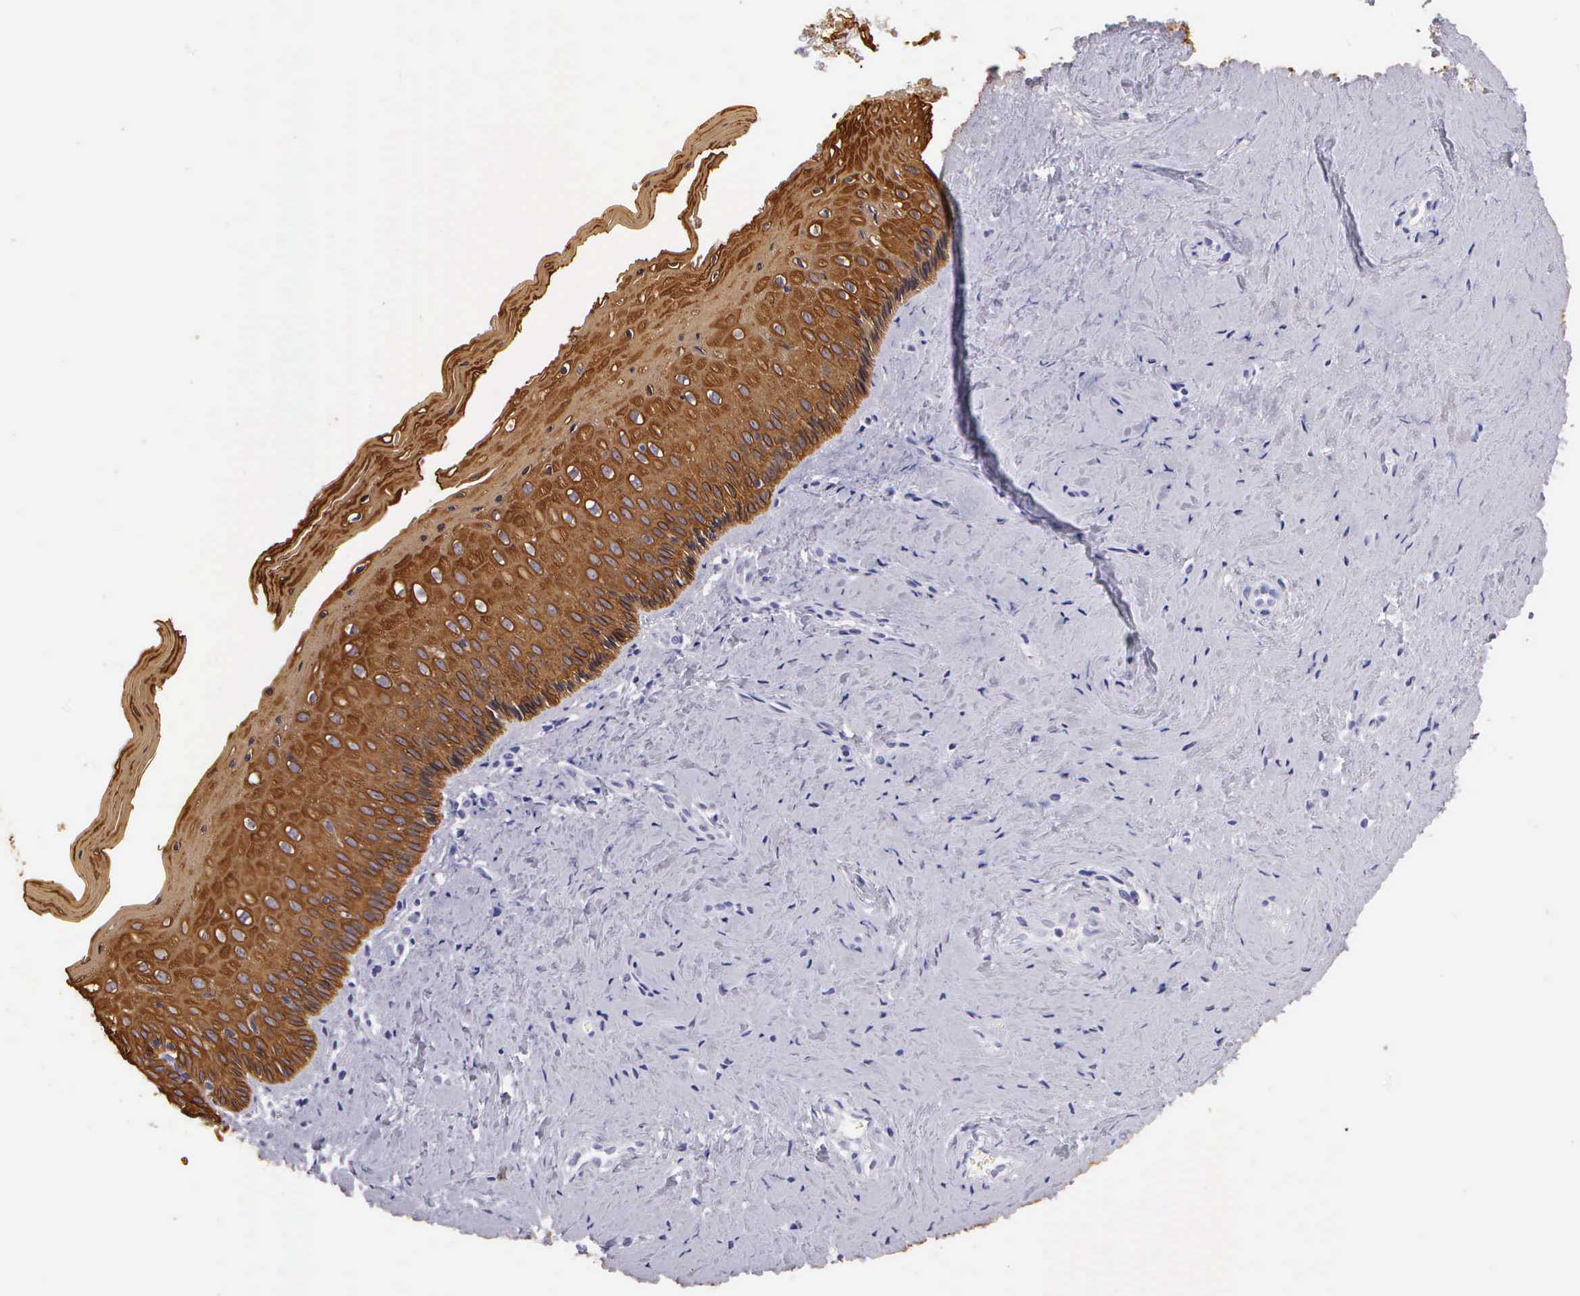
{"staining": {"intensity": "strong", "quantity": ">75%", "location": "cytoplasmic/membranous"}, "tissue": "vagina", "cell_type": "Squamous epithelial cells", "image_type": "normal", "snomed": [{"axis": "morphology", "description": "Normal tissue, NOS"}, {"axis": "topography", "description": "Vagina"}], "caption": "A high amount of strong cytoplasmic/membranous expression is appreciated in approximately >75% of squamous epithelial cells in unremarkable vagina. Immunohistochemistry stains the protein in brown and the nuclei are stained blue.", "gene": "KRT17", "patient": {"sex": "female", "age": 46}}